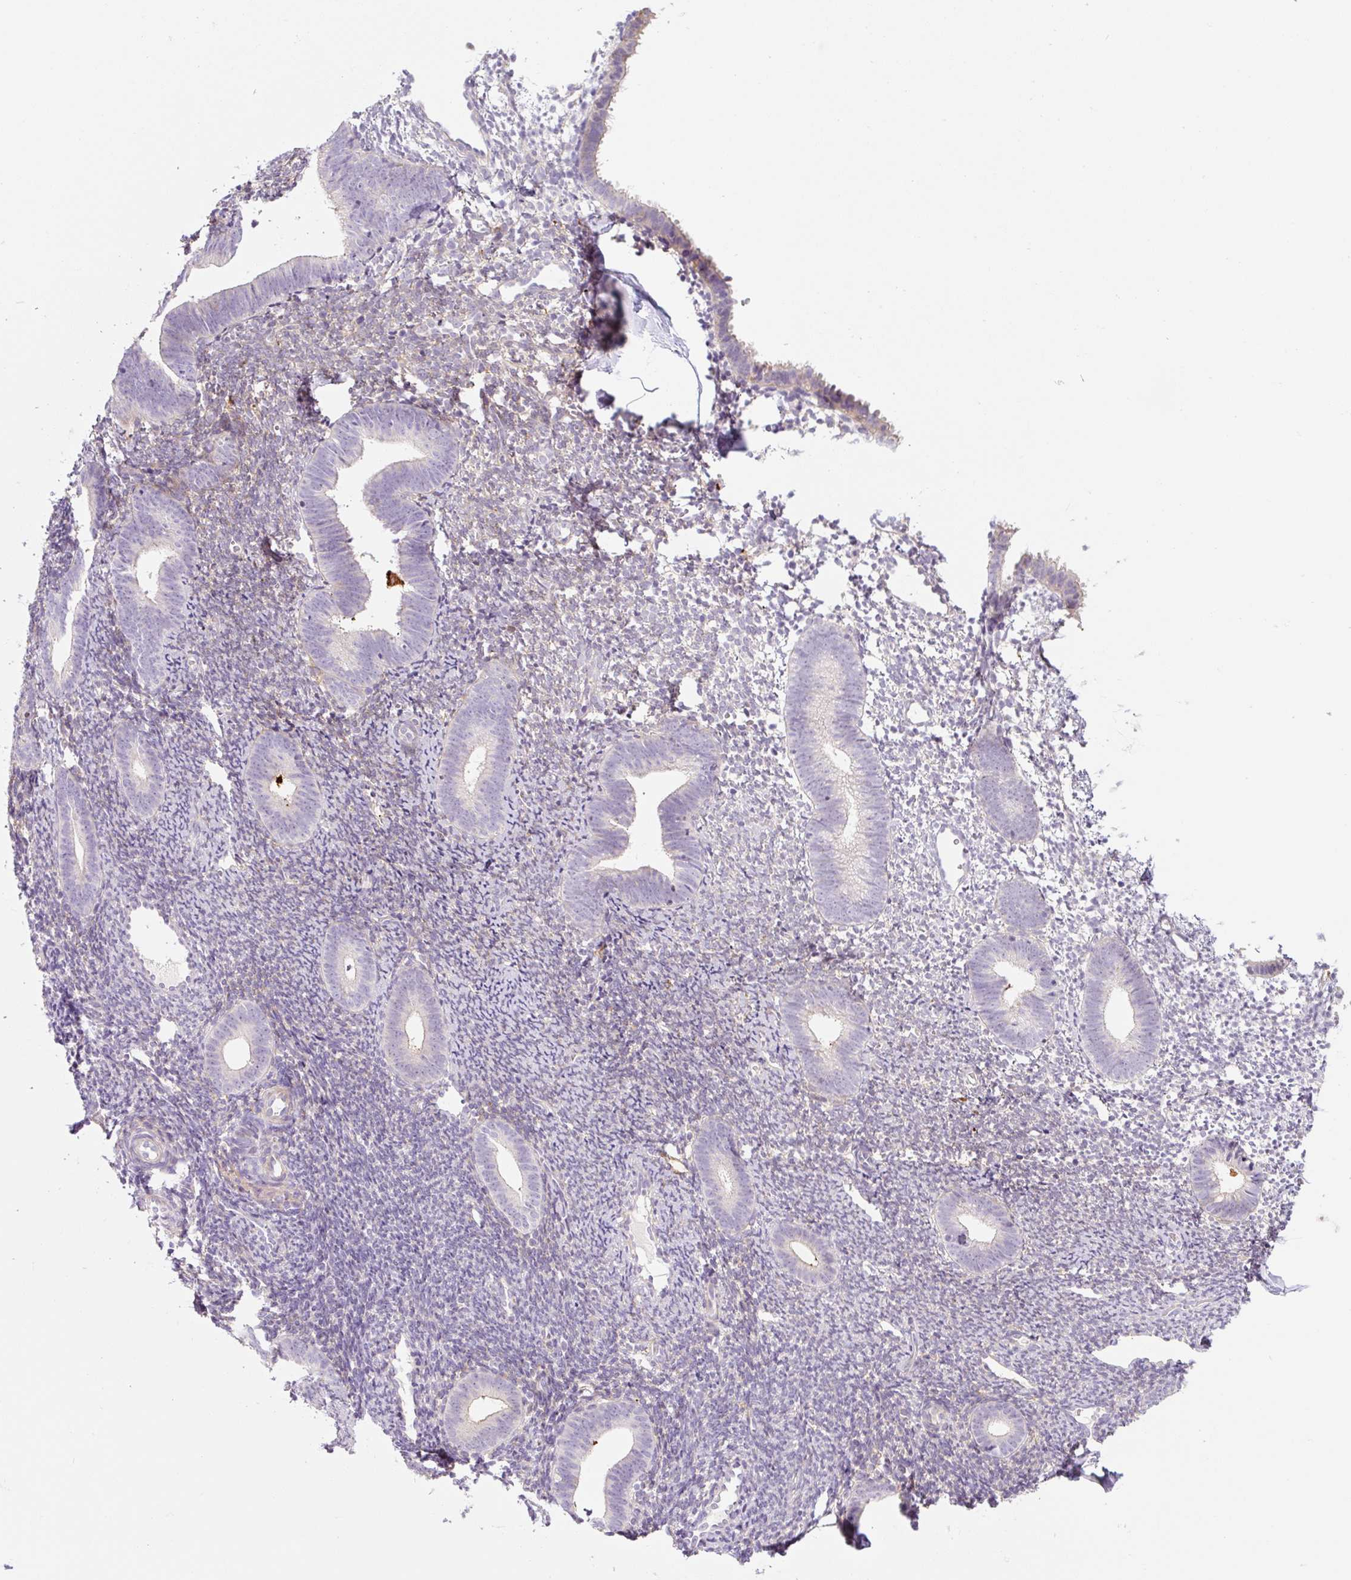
{"staining": {"intensity": "negative", "quantity": "none", "location": "none"}, "tissue": "endometrium", "cell_type": "Cells in endometrial stroma", "image_type": "normal", "snomed": [{"axis": "morphology", "description": "Normal tissue, NOS"}, {"axis": "topography", "description": "Endometrium"}], "caption": "Endometrium was stained to show a protein in brown. There is no significant expression in cells in endometrial stroma. (Brightfield microscopy of DAB (3,3'-diaminobenzidine) IHC at high magnification).", "gene": "FUT10", "patient": {"sex": "female", "age": 39}}